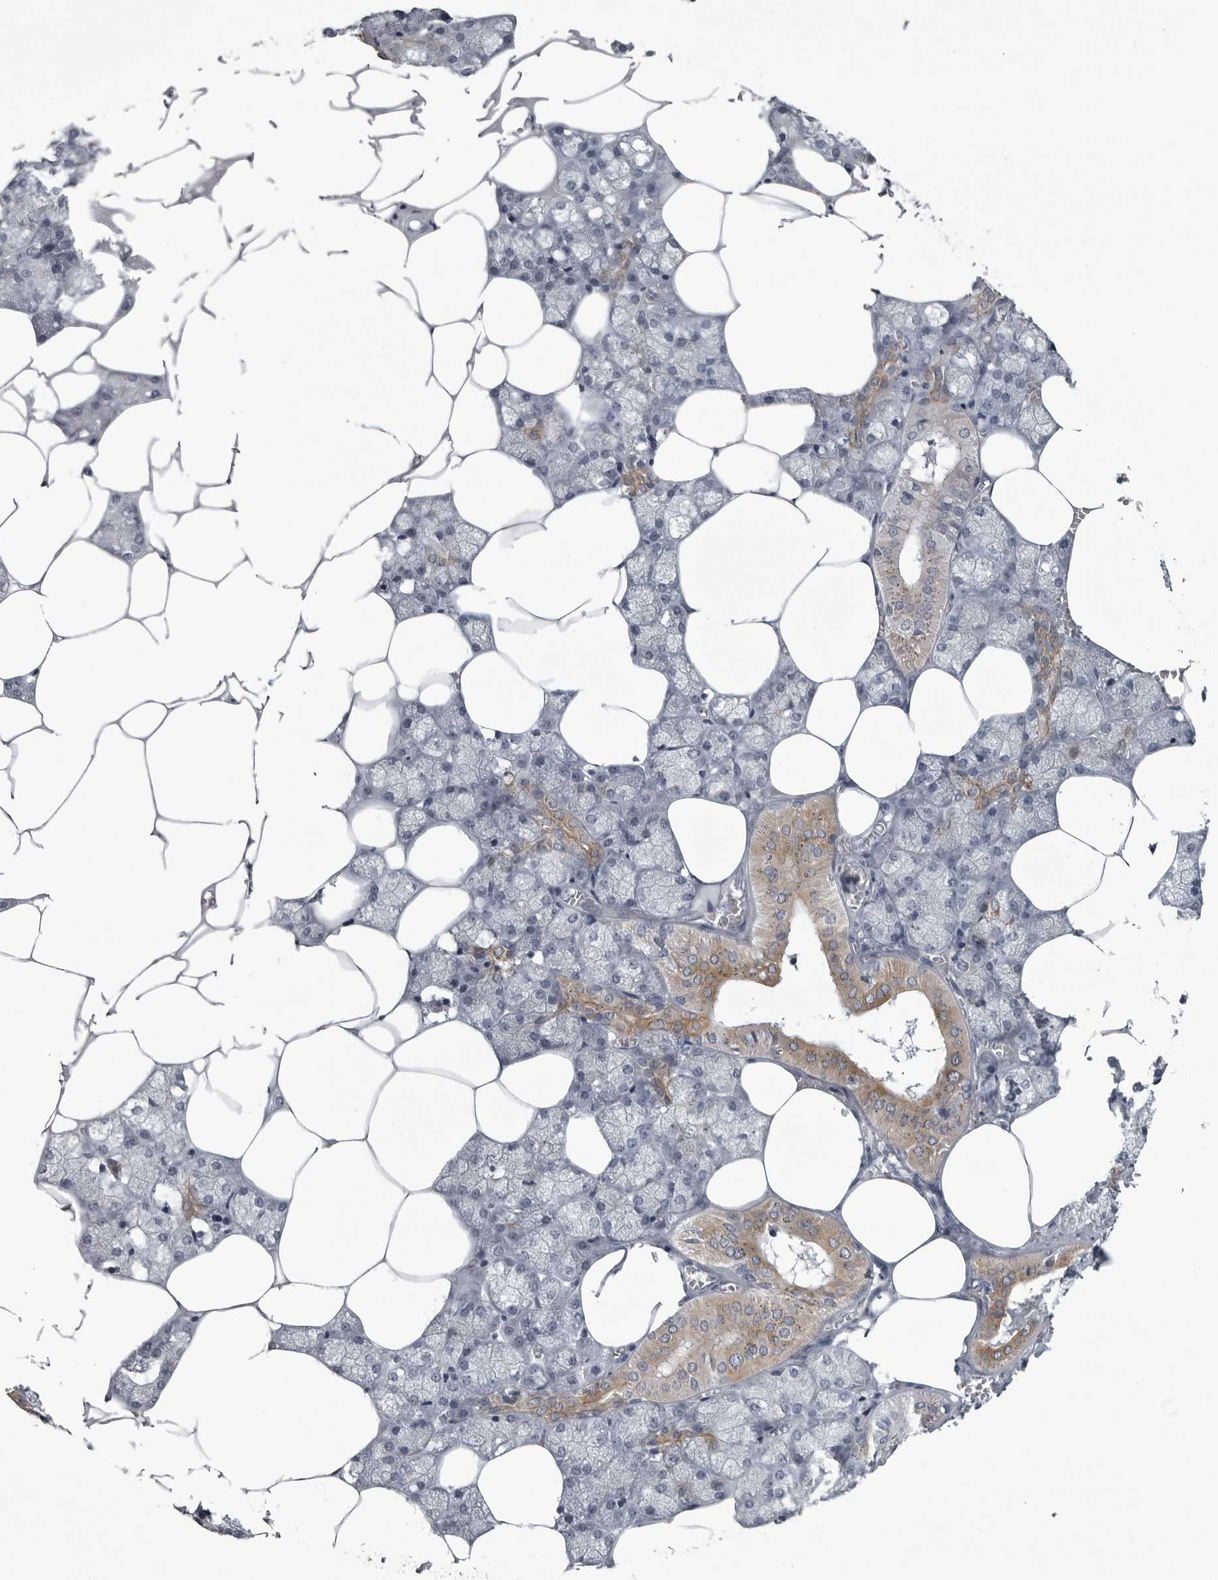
{"staining": {"intensity": "moderate", "quantity": "<25%", "location": "cytoplasmic/membranous"}, "tissue": "salivary gland", "cell_type": "Glandular cells", "image_type": "normal", "snomed": [{"axis": "morphology", "description": "Normal tissue, NOS"}, {"axis": "topography", "description": "Salivary gland"}], "caption": "A micrograph showing moderate cytoplasmic/membranous positivity in about <25% of glandular cells in unremarkable salivary gland, as visualized by brown immunohistochemical staining.", "gene": "MYOC", "patient": {"sex": "male", "age": 62}}